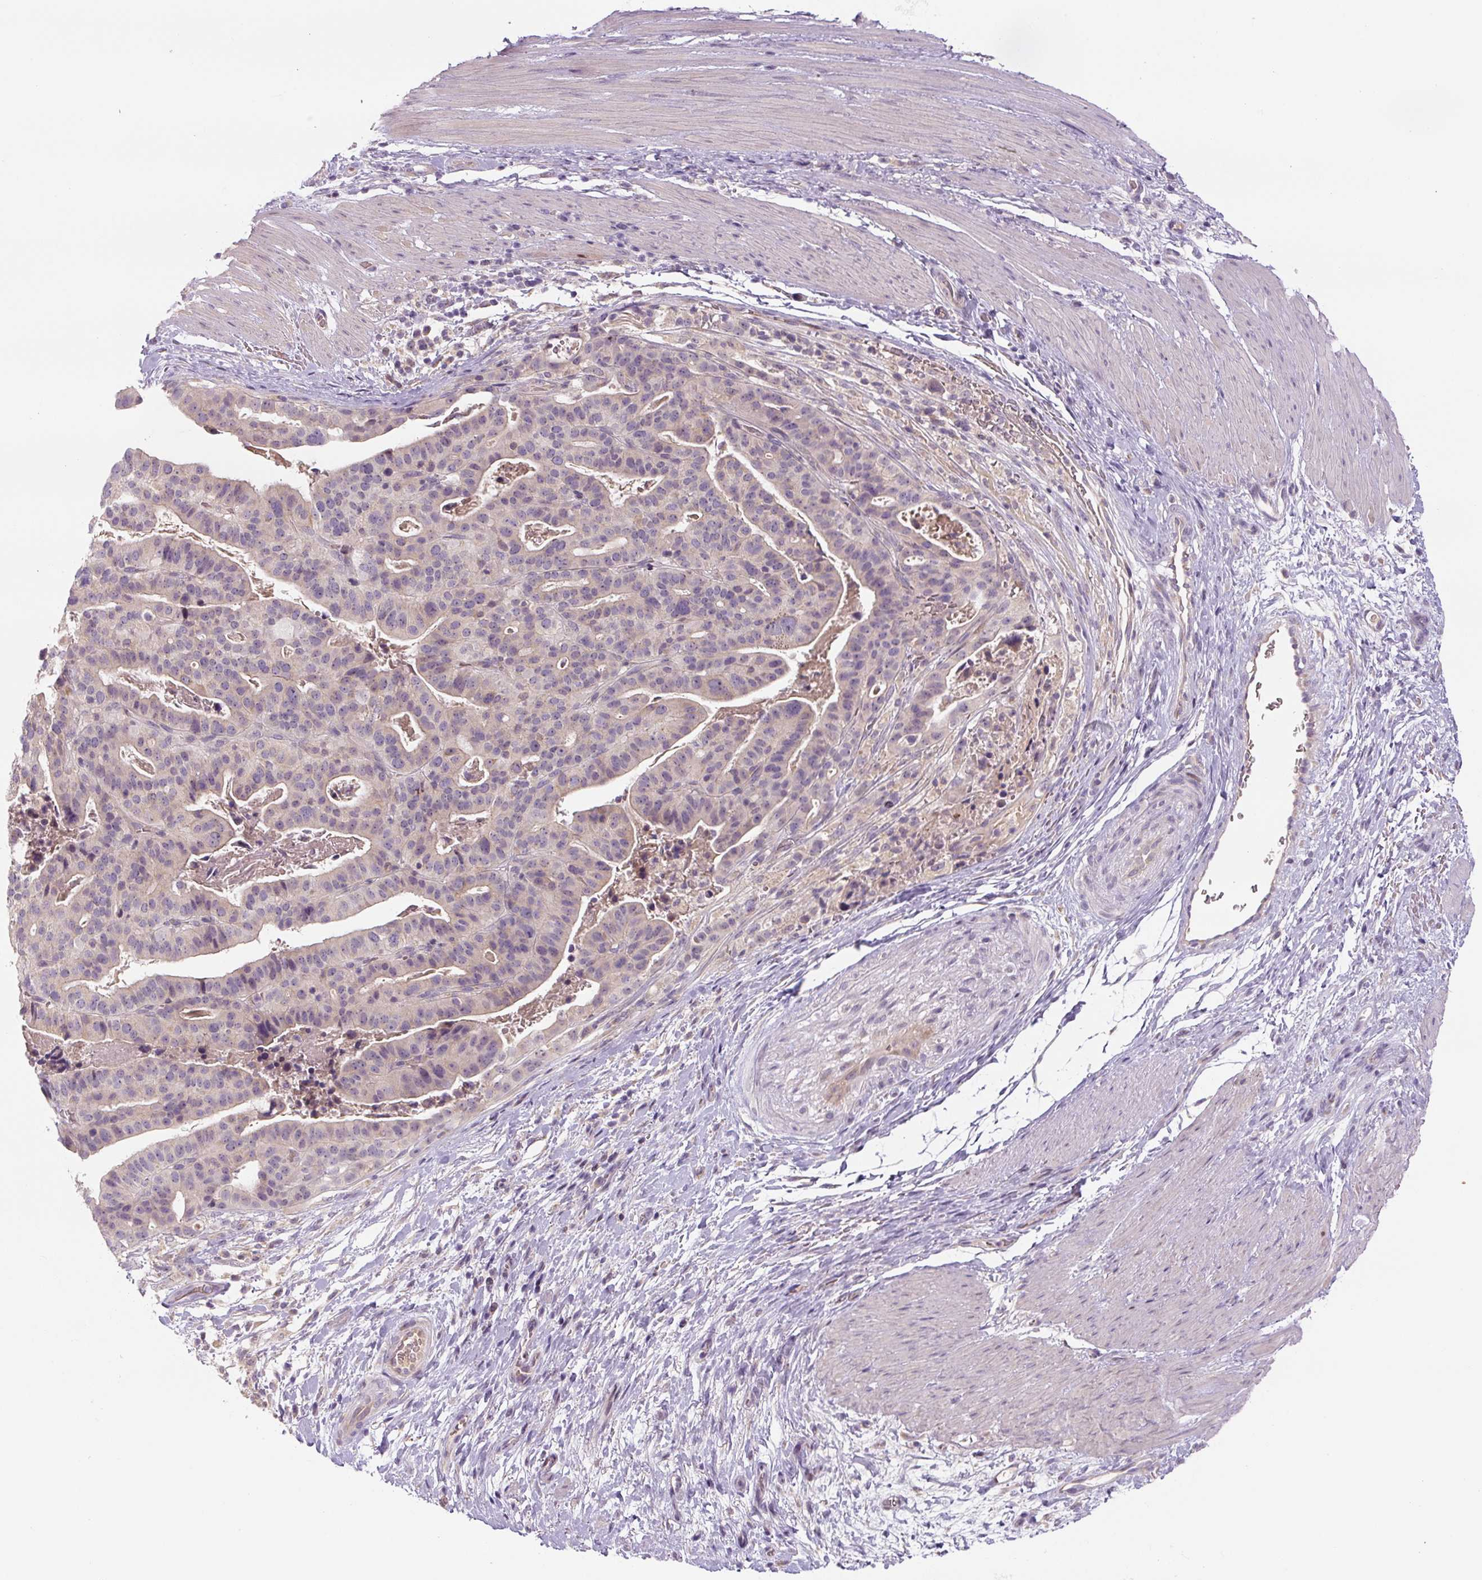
{"staining": {"intensity": "weak", "quantity": "25%-75%", "location": "cytoplasmic/membranous"}, "tissue": "stomach cancer", "cell_type": "Tumor cells", "image_type": "cancer", "snomed": [{"axis": "morphology", "description": "Adenocarcinoma, NOS"}, {"axis": "topography", "description": "Stomach"}], "caption": "Protein staining of stomach adenocarcinoma tissue shows weak cytoplasmic/membranous staining in about 25%-75% of tumor cells. (DAB (3,3'-diaminobenzidine) = brown stain, brightfield microscopy at high magnification).", "gene": "YIF1B", "patient": {"sex": "male", "age": 48}}